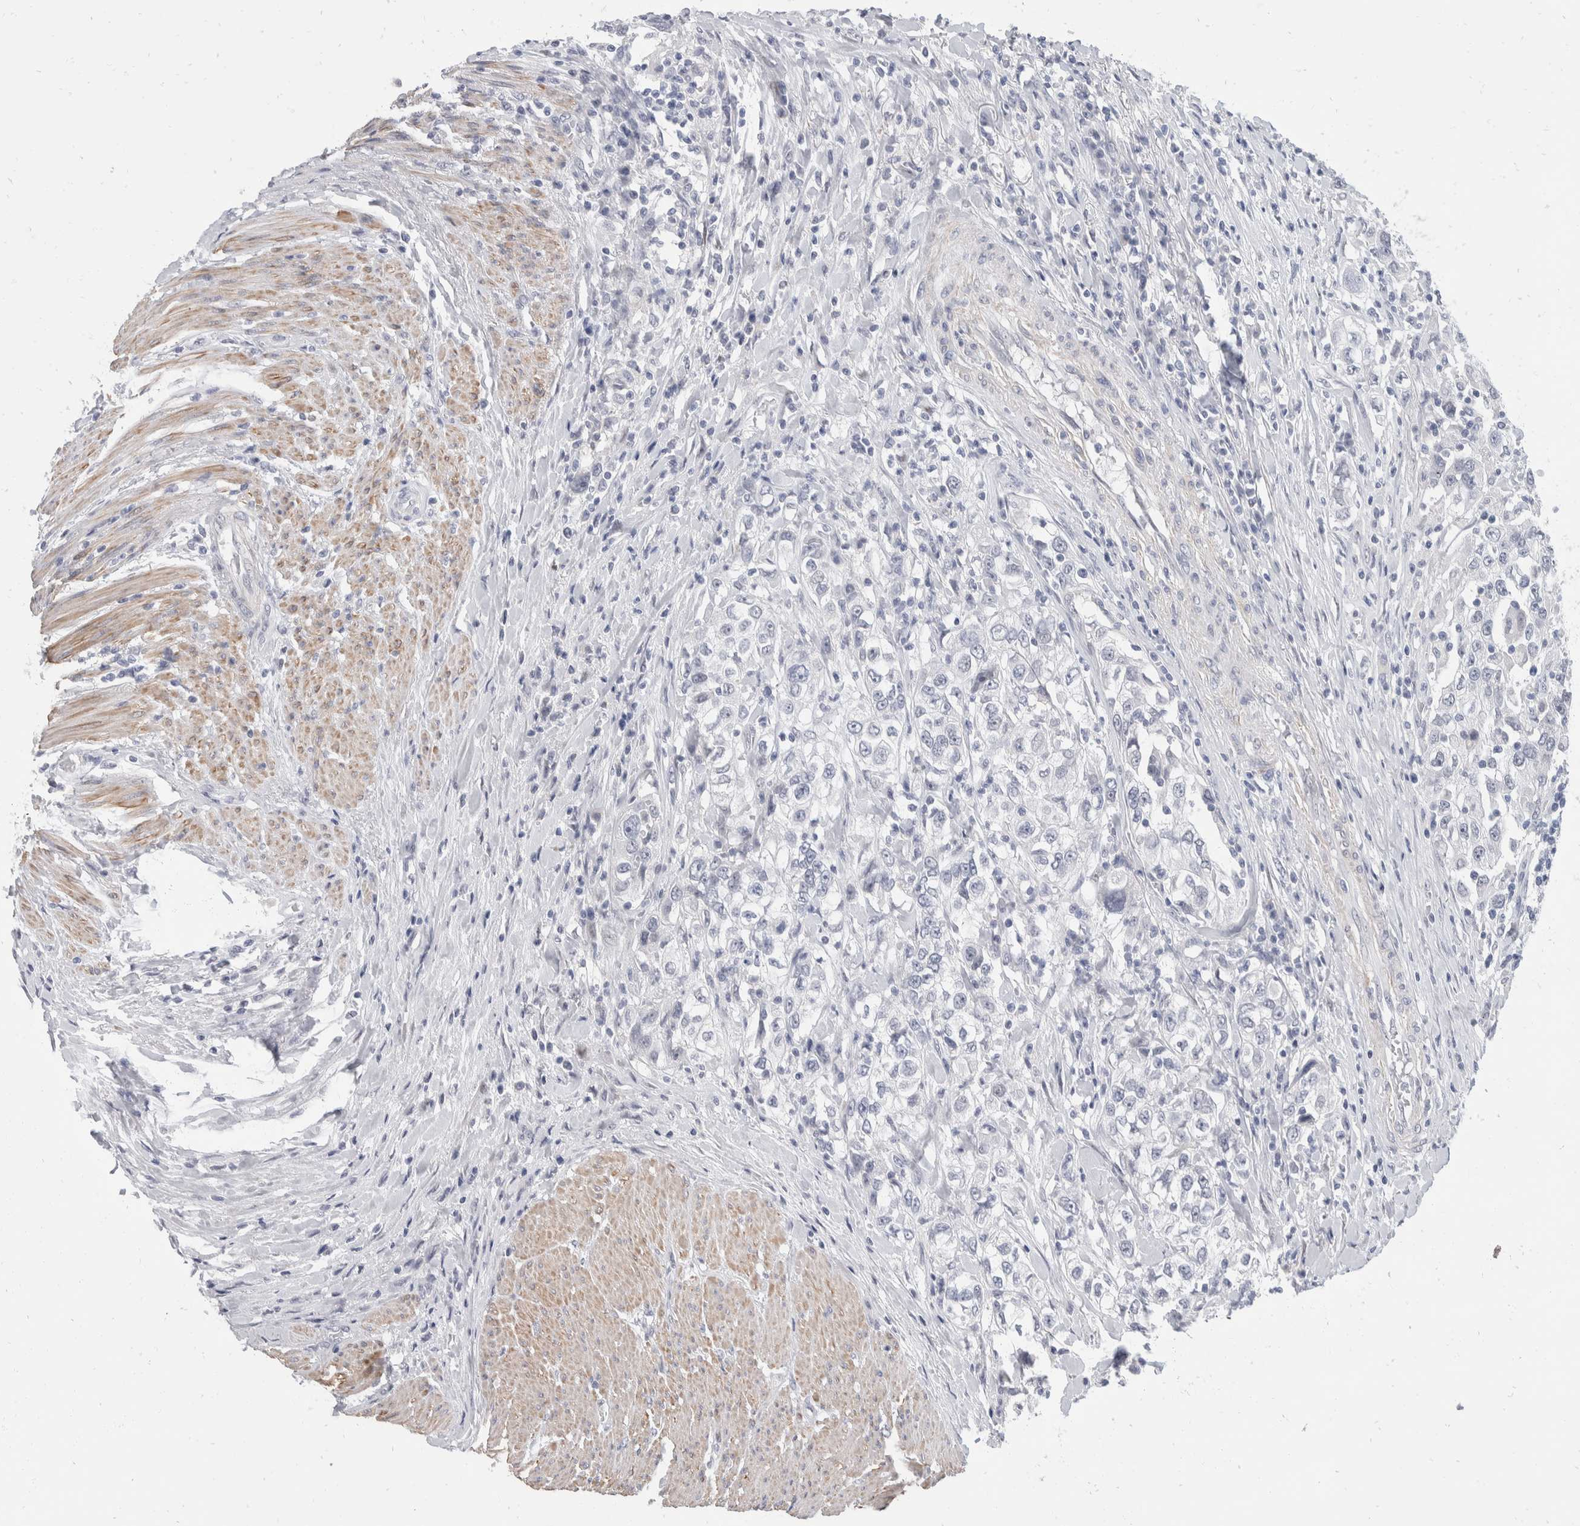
{"staining": {"intensity": "negative", "quantity": "none", "location": "none"}, "tissue": "urothelial cancer", "cell_type": "Tumor cells", "image_type": "cancer", "snomed": [{"axis": "morphology", "description": "Urothelial carcinoma, High grade"}, {"axis": "topography", "description": "Urinary bladder"}], "caption": "Immunohistochemistry photomicrograph of human urothelial carcinoma (high-grade) stained for a protein (brown), which exhibits no positivity in tumor cells.", "gene": "CATSPERD", "patient": {"sex": "female", "age": 80}}